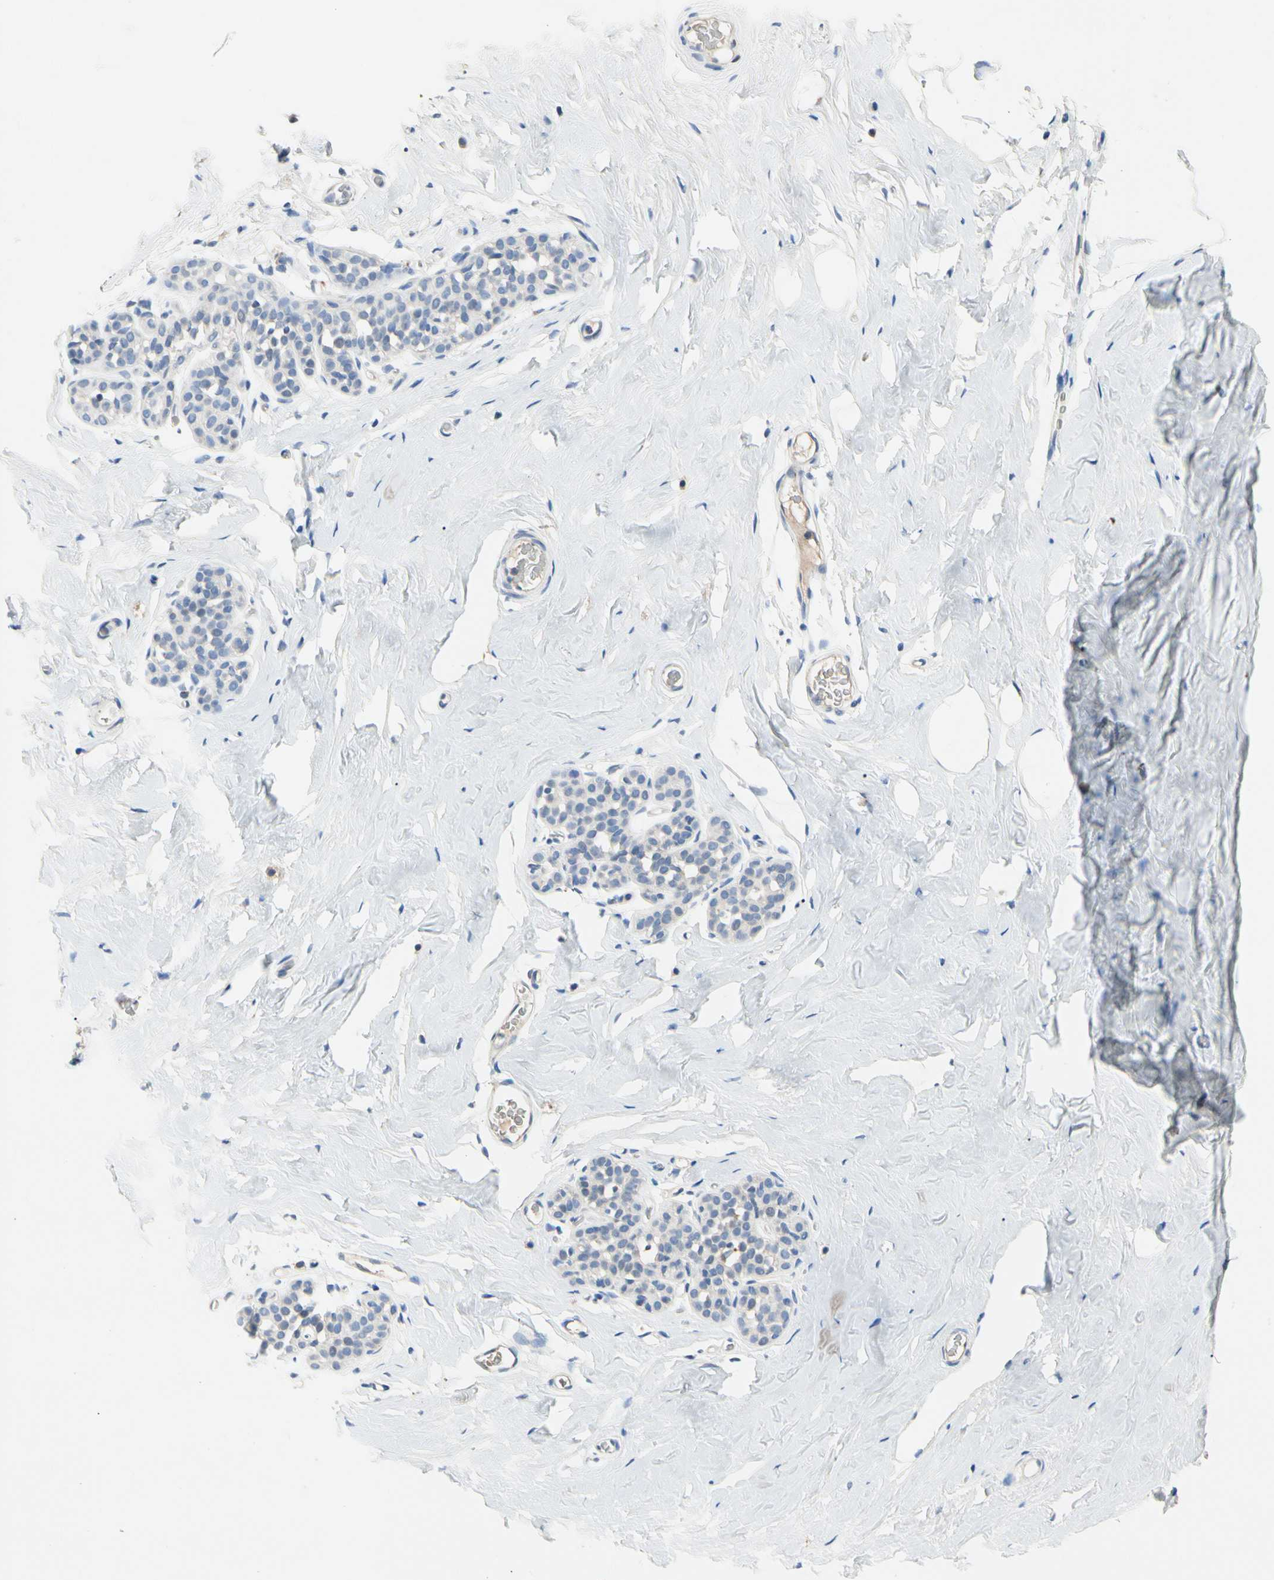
{"staining": {"intensity": "negative", "quantity": "none", "location": "none"}, "tissue": "breast", "cell_type": "Adipocytes", "image_type": "normal", "snomed": [{"axis": "morphology", "description": "Normal tissue, NOS"}, {"axis": "topography", "description": "Breast"}], "caption": "Adipocytes are negative for brown protein staining in unremarkable breast. Brightfield microscopy of IHC stained with DAB (3,3'-diaminobenzidine) (brown) and hematoxylin (blue), captured at high magnification.", "gene": "RETSAT", "patient": {"sex": "female", "age": 75}}